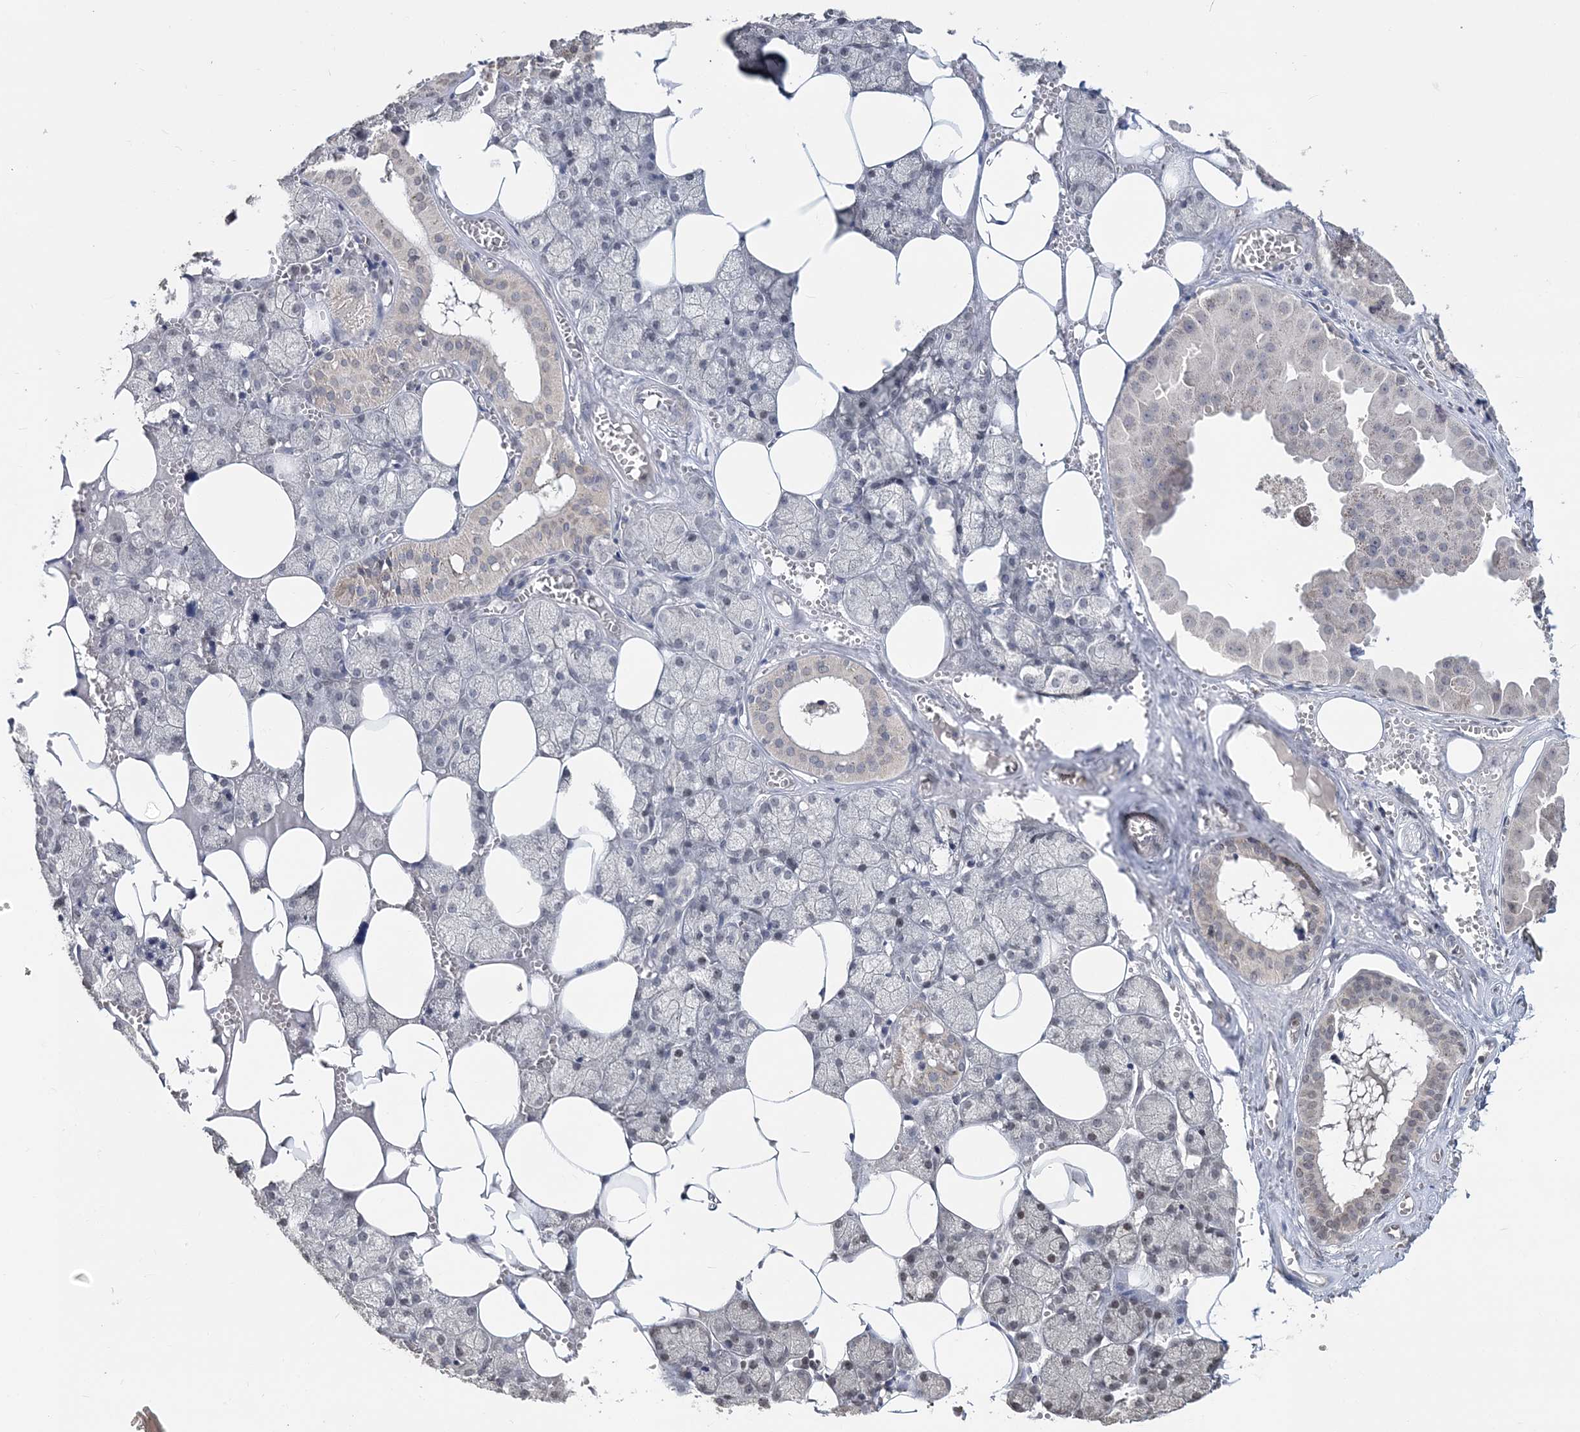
{"staining": {"intensity": "moderate", "quantity": "25%-75%", "location": "cytoplasmic/membranous,nuclear"}, "tissue": "salivary gland", "cell_type": "Glandular cells", "image_type": "normal", "snomed": [{"axis": "morphology", "description": "Normal tissue, NOS"}, {"axis": "topography", "description": "Salivary gland"}], "caption": "A medium amount of moderate cytoplasmic/membranous,nuclear expression is appreciated in about 25%-75% of glandular cells in normal salivary gland. Using DAB (brown) and hematoxylin (blue) stains, captured at high magnification using brightfield microscopy.", "gene": "SOWAHB", "patient": {"sex": "male", "age": 62}}